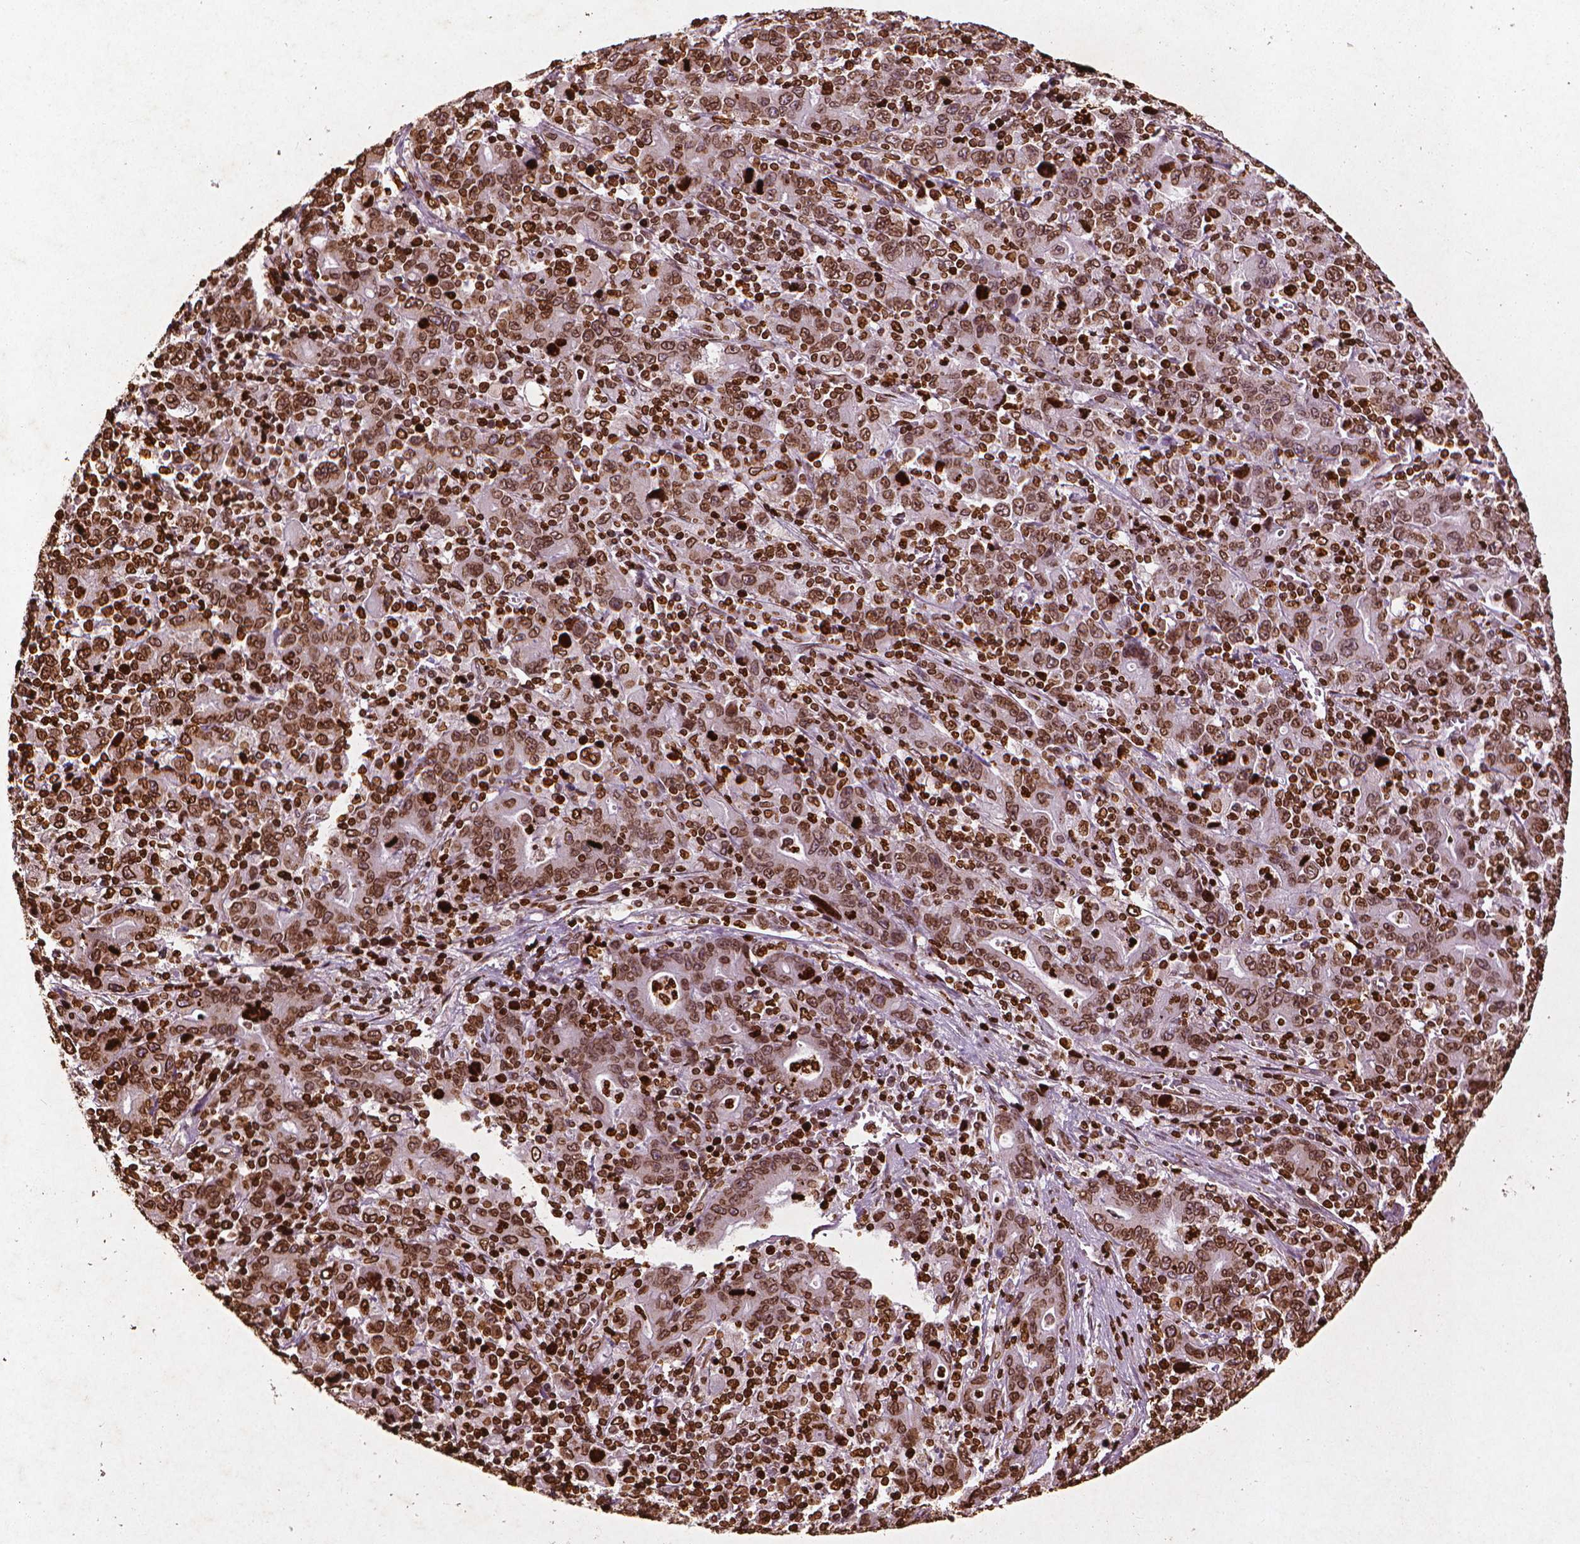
{"staining": {"intensity": "strong", "quantity": ">75%", "location": "nuclear"}, "tissue": "stomach cancer", "cell_type": "Tumor cells", "image_type": "cancer", "snomed": [{"axis": "morphology", "description": "Adenocarcinoma, NOS"}, {"axis": "topography", "description": "Stomach, upper"}], "caption": "Stomach adenocarcinoma tissue exhibits strong nuclear staining in approximately >75% of tumor cells, visualized by immunohistochemistry.", "gene": "LMNB1", "patient": {"sex": "male", "age": 69}}